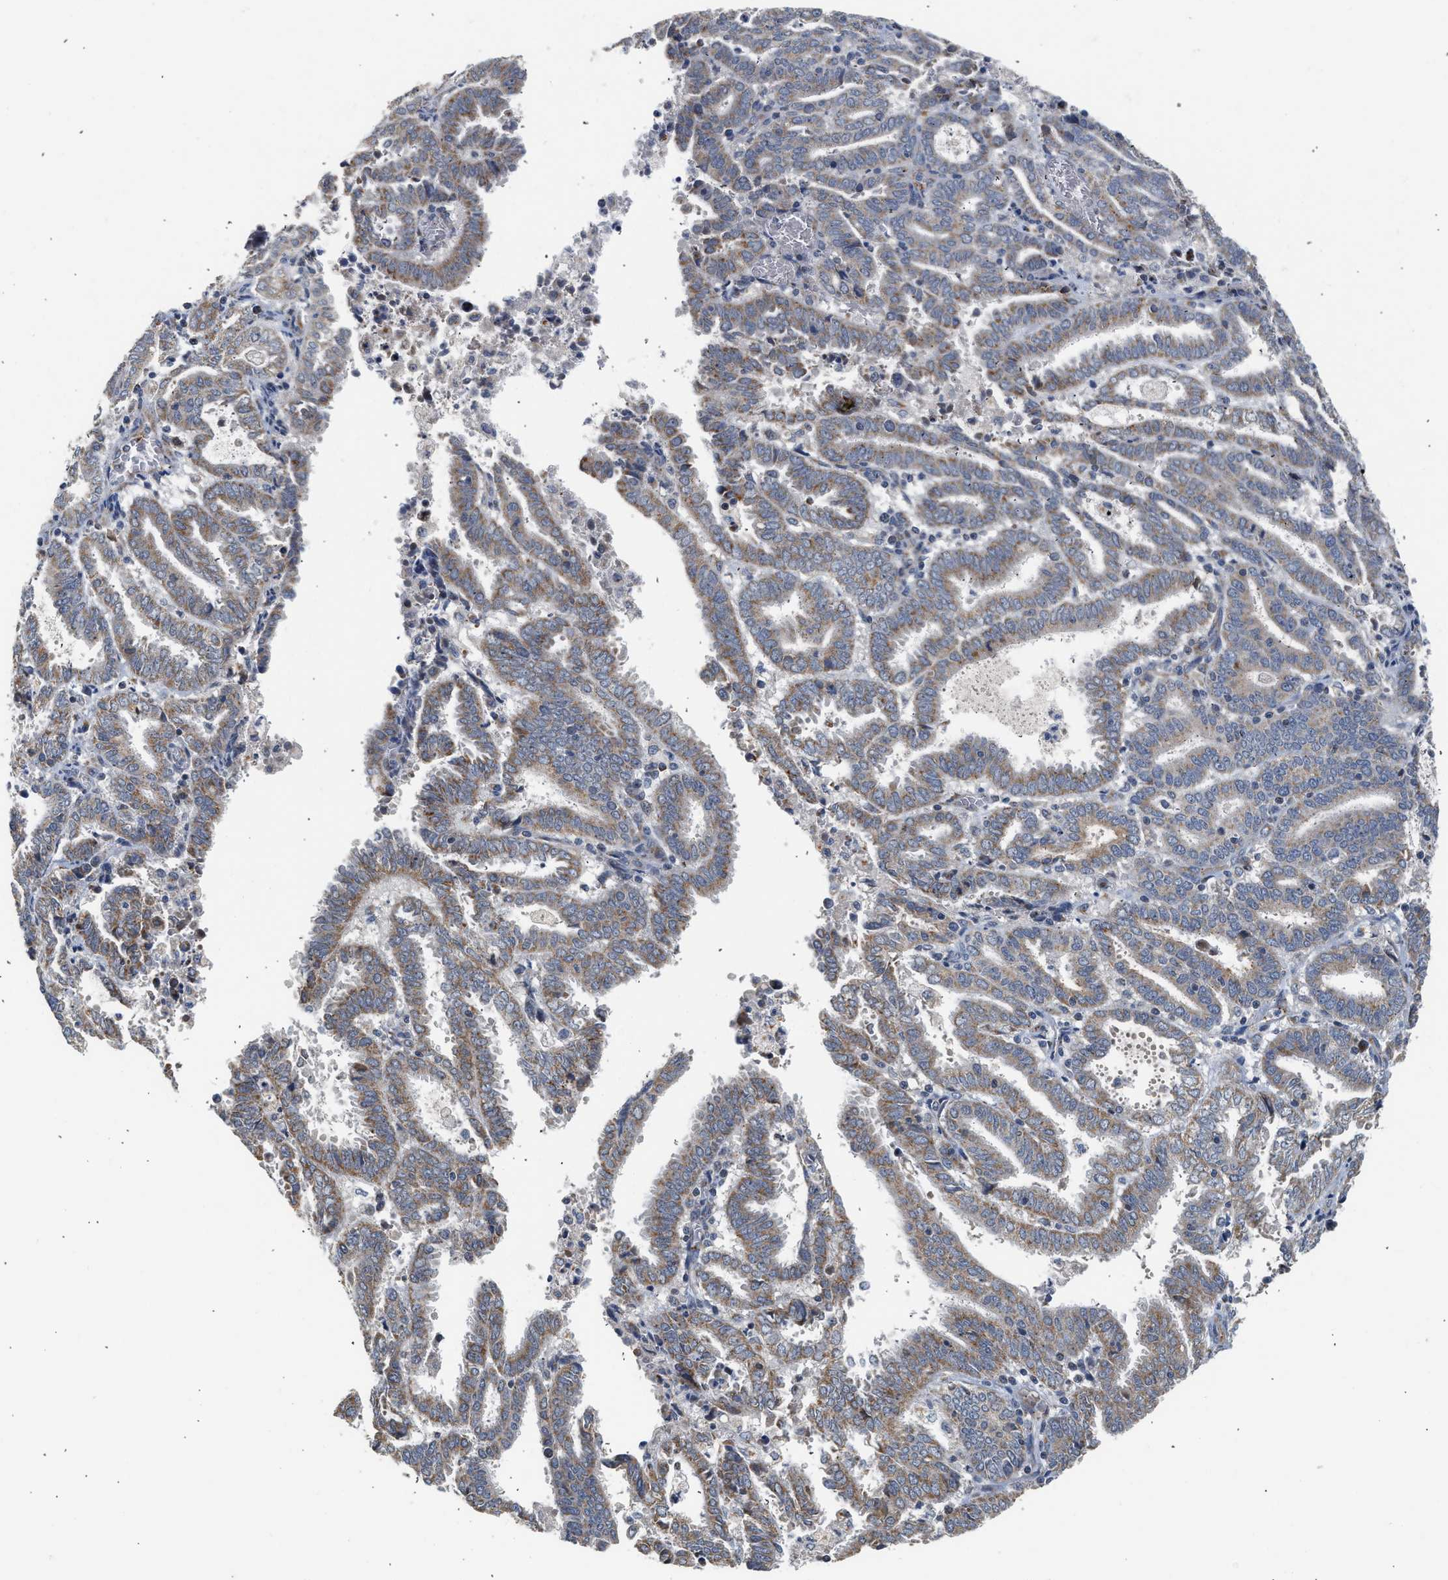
{"staining": {"intensity": "weak", "quantity": "25%-75%", "location": "cytoplasmic/membranous"}, "tissue": "endometrial cancer", "cell_type": "Tumor cells", "image_type": "cancer", "snomed": [{"axis": "morphology", "description": "Adenocarcinoma, NOS"}, {"axis": "topography", "description": "Uterus"}], "caption": "Immunohistochemistry of adenocarcinoma (endometrial) reveals low levels of weak cytoplasmic/membranous staining in about 25%-75% of tumor cells.", "gene": "PIM1", "patient": {"sex": "female", "age": 83}}